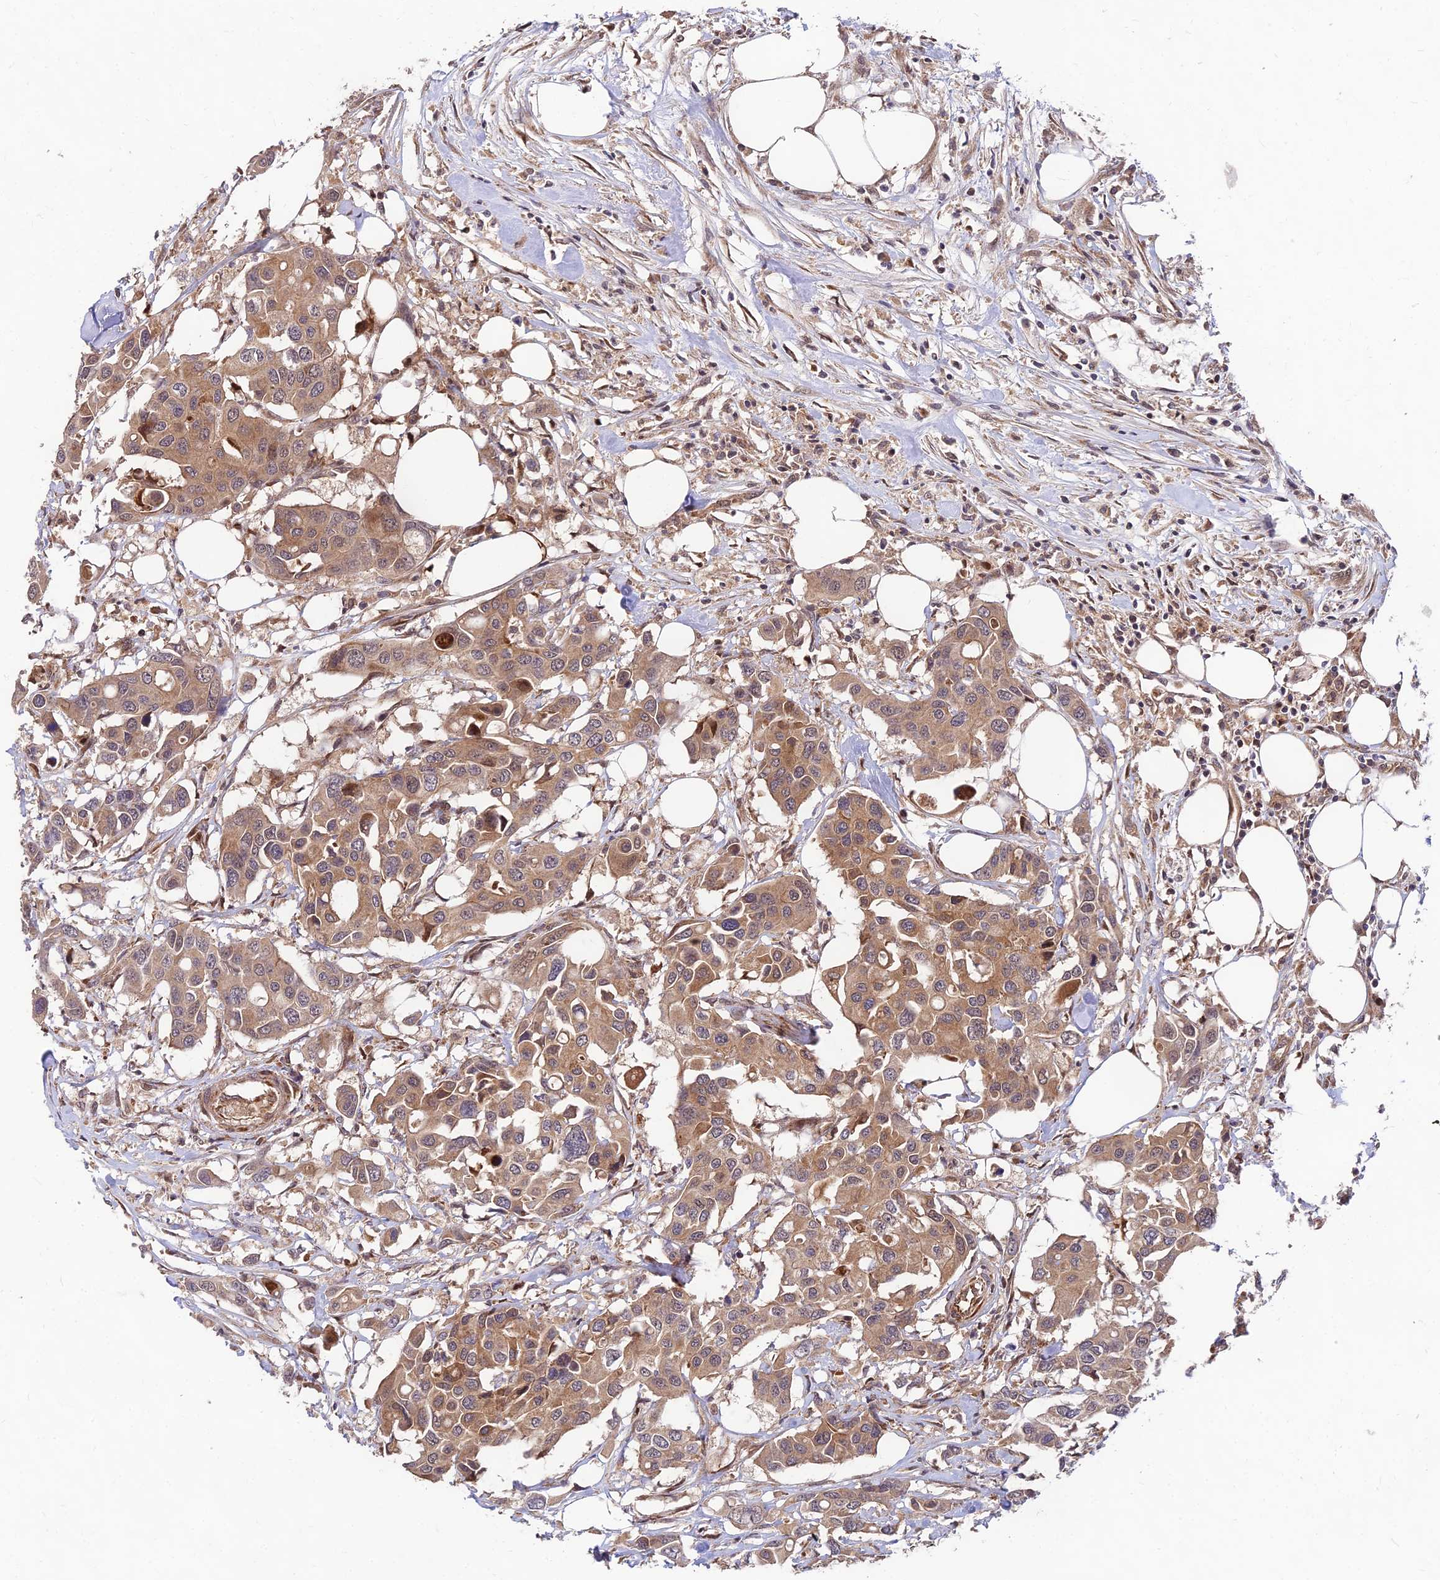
{"staining": {"intensity": "moderate", "quantity": ">75%", "location": "cytoplasmic/membranous"}, "tissue": "colorectal cancer", "cell_type": "Tumor cells", "image_type": "cancer", "snomed": [{"axis": "morphology", "description": "Adenocarcinoma, NOS"}, {"axis": "topography", "description": "Colon"}], "caption": "Immunohistochemistry (IHC) (DAB (3,3'-diaminobenzidine)) staining of colorectal cancer demonstrates moderate cytoplasmic/membranous protein staining in approximately >75% of tumor cells.", "gene": "MKKS", "patient": {"sex": "male", "age": 77}}